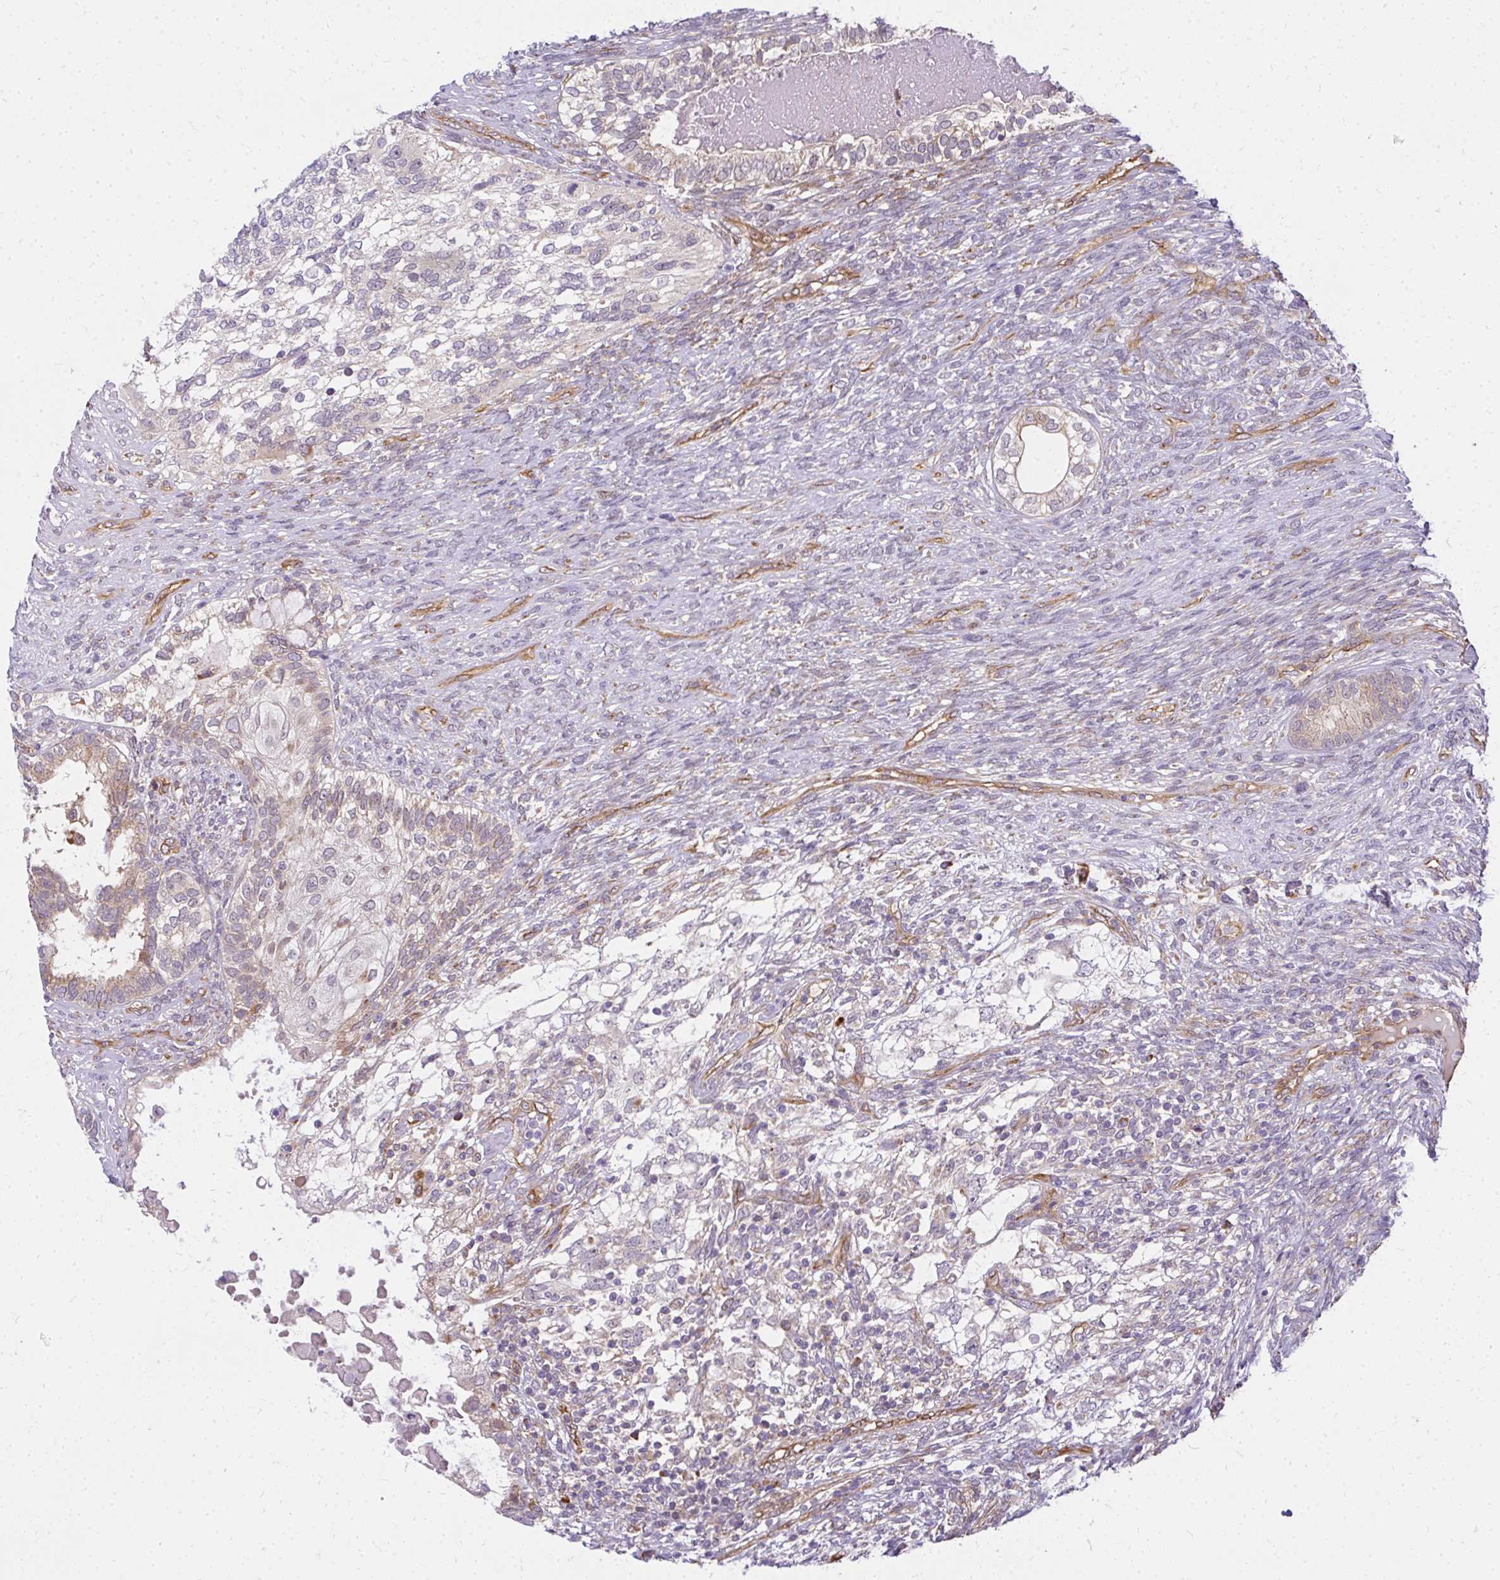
{"staining": {"intensity": "moderate", "quantity": "<25%", "location": "cytoplasmic/membranous"}, "tissue": "testis cancer", "cell_type": "Tumor cells", "image_type": "cancer", "snomed": [{"axis": "morphology", "description": "Seminoma, NOS"}, {"axis": "morphology", "description": "Carcinoma, Embryonal, NOS"}, {"axis": "topography", "description": "Testis"}], "caption": "Moderate cytoplasmic/membranous staining for a protein is present in about <25% of tumor cells of embryonal carcinoma (testis) using immunohistochemistry.", "gene": "RSKR", "patient": {"sex": "male", "age": 41}}